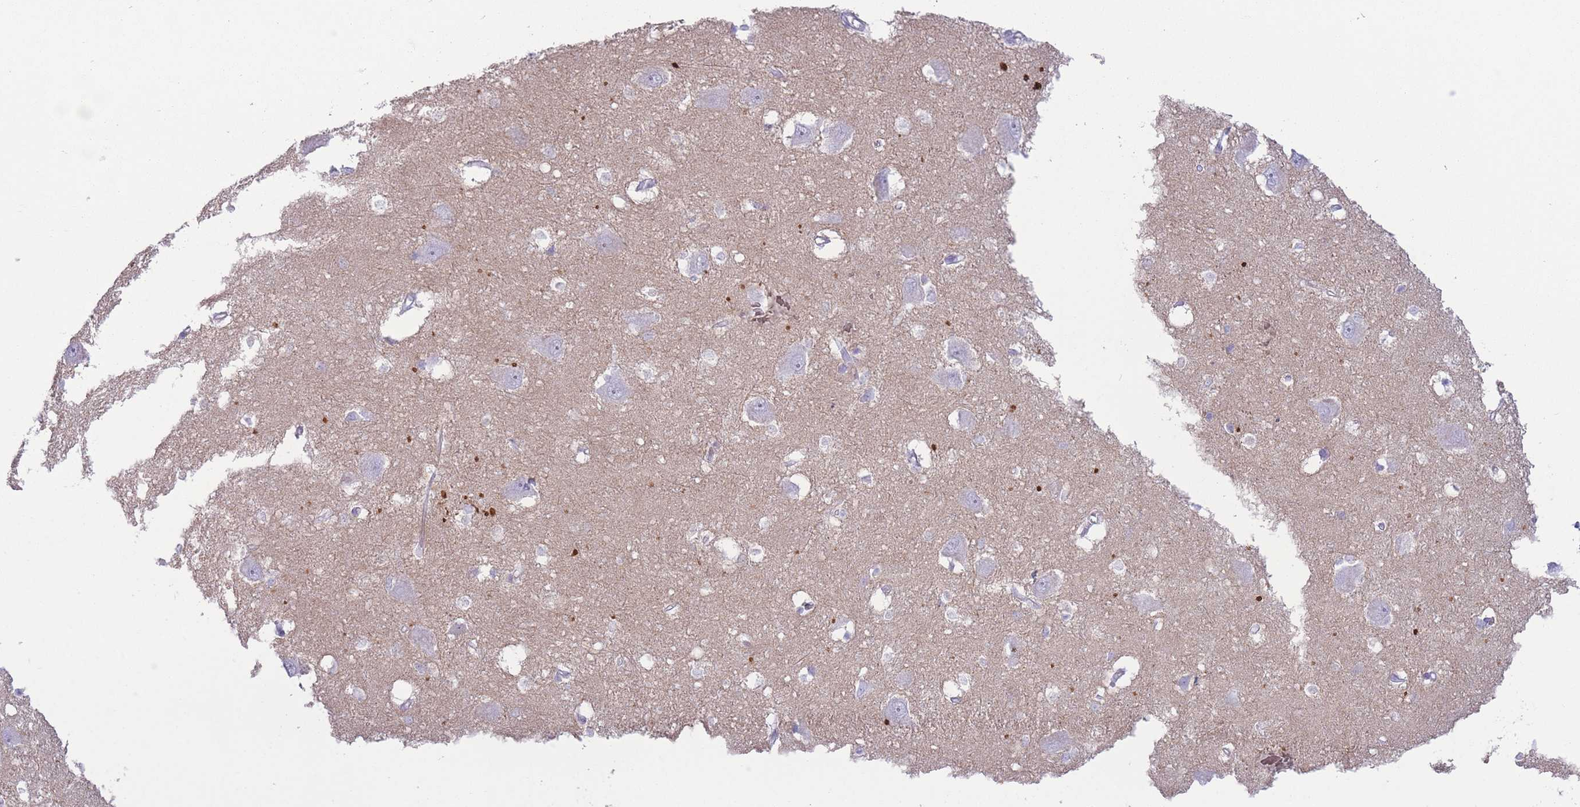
{"staining": {"intensity": "negative", "quantity": "none", "location": "none"}, "tissue": "caudate", "cell_type": "Glial cells", "image_type": "normal", "snomed": [{"axis": "morphology", "description": "Normal tissue, NOS"}, {"axis": "topography", "description": "Lateral ventricle wall"}], "caption": "Immunohistochemistry (IHC) of unremarkable caudate demonstrates no staining in glial cells. (DAB IHC visualized using brightfield microscopy, high magnification).", "gene": "UTP14A", "patient": {"sex": "male", "age": 37}}